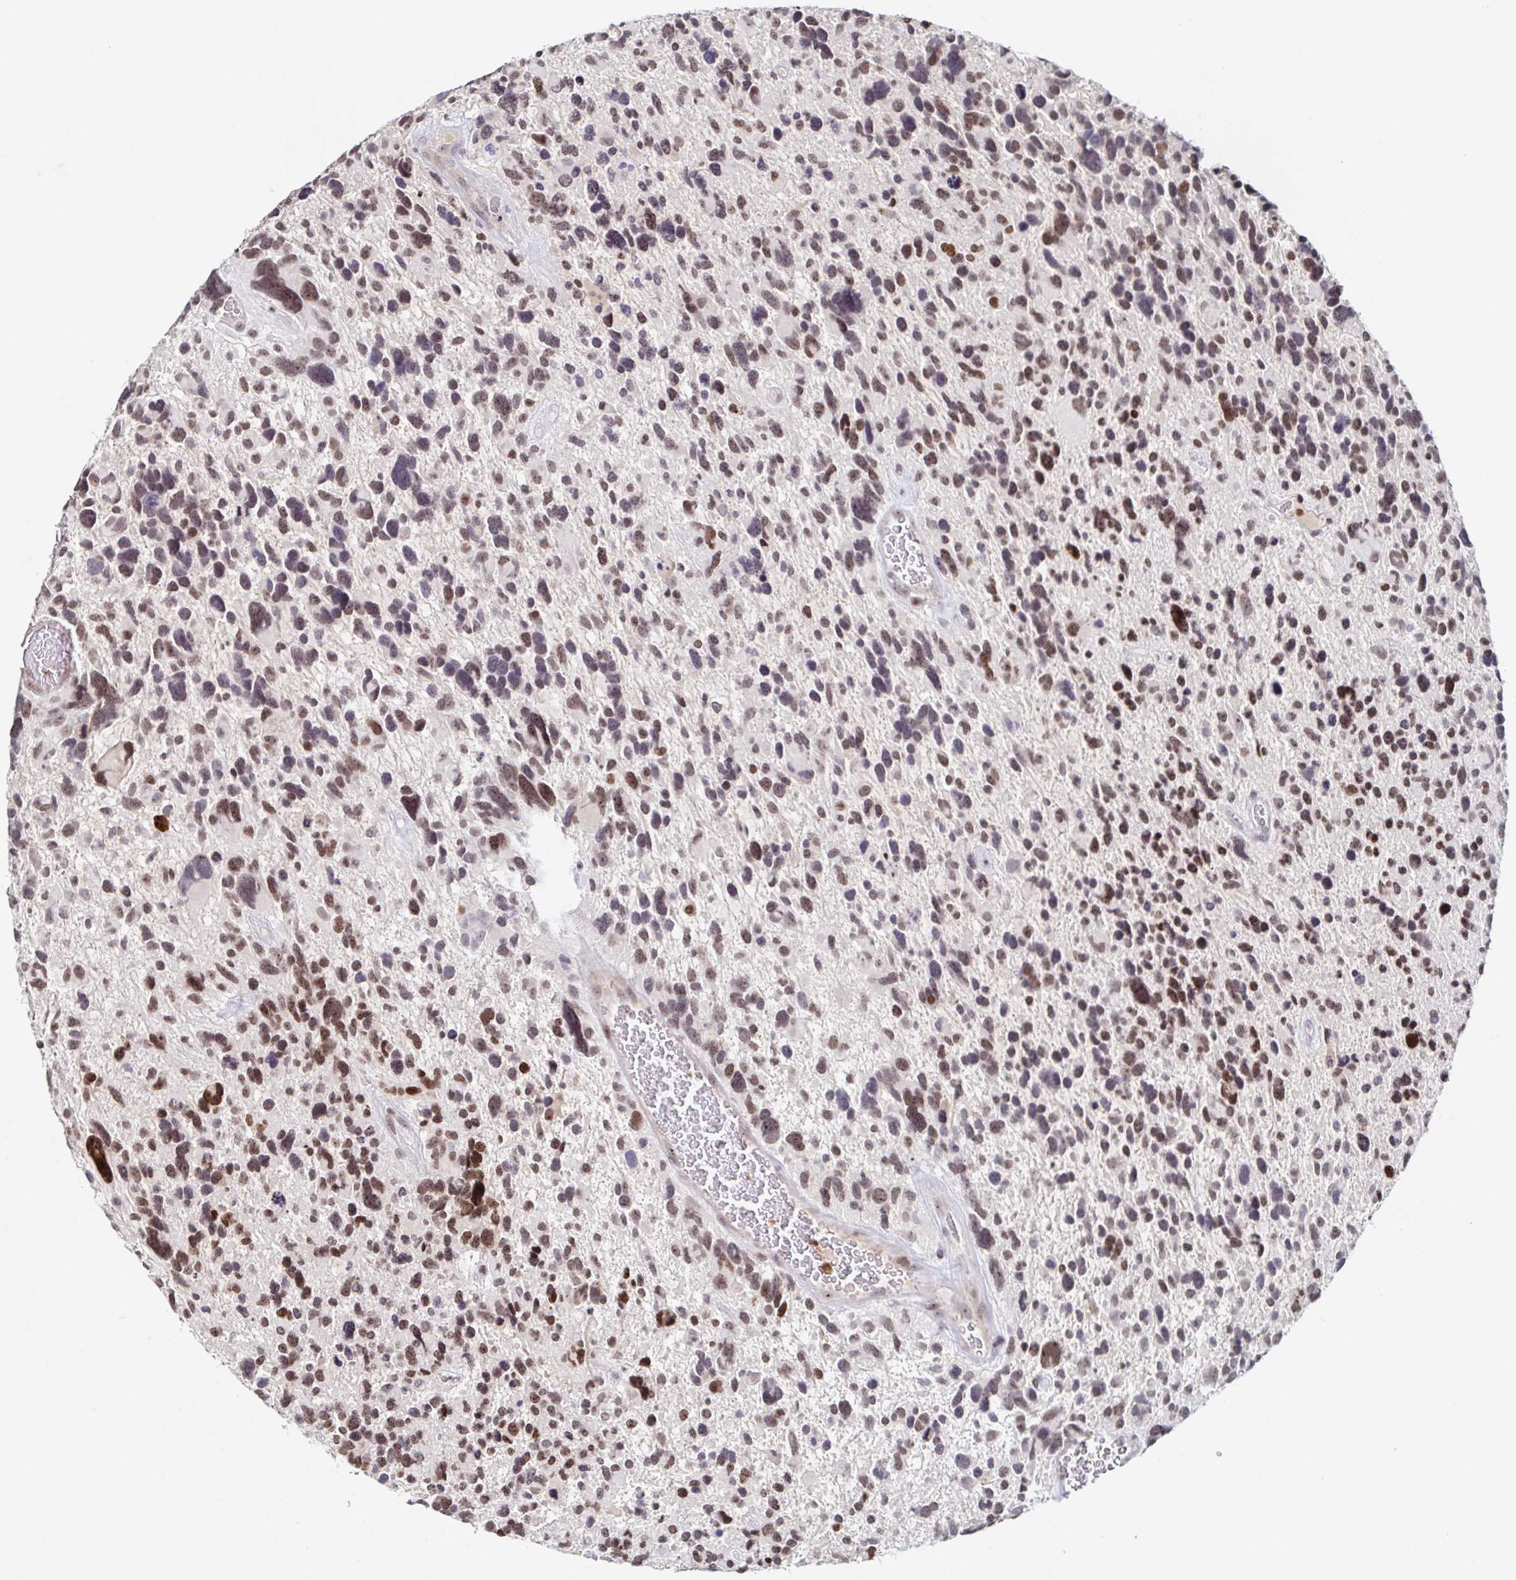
{"staining": {"intensity": "moderate", "quantity": ">75%", "location": "nuclear"}, "tissue": "glioma", "cell_type": "Tumor cells", "image_type": "cancer", "snomed": [{"axis": "morphology", "description": "Glioma, malignant, High grade"}, {"axis": "topography", "description": "Brain"}], "caption": "Immunohistochemical staining of glioma exhibits medium levels of moderate nuclear protein positivity in about >75% of tumor cells. The staining was performed using DAB, with brown indicating positive protein expression. Nuclei are stained blue with hematoxylin.", "gene": "C19orf53", "patient": {"sex": "male", "age": 49}}